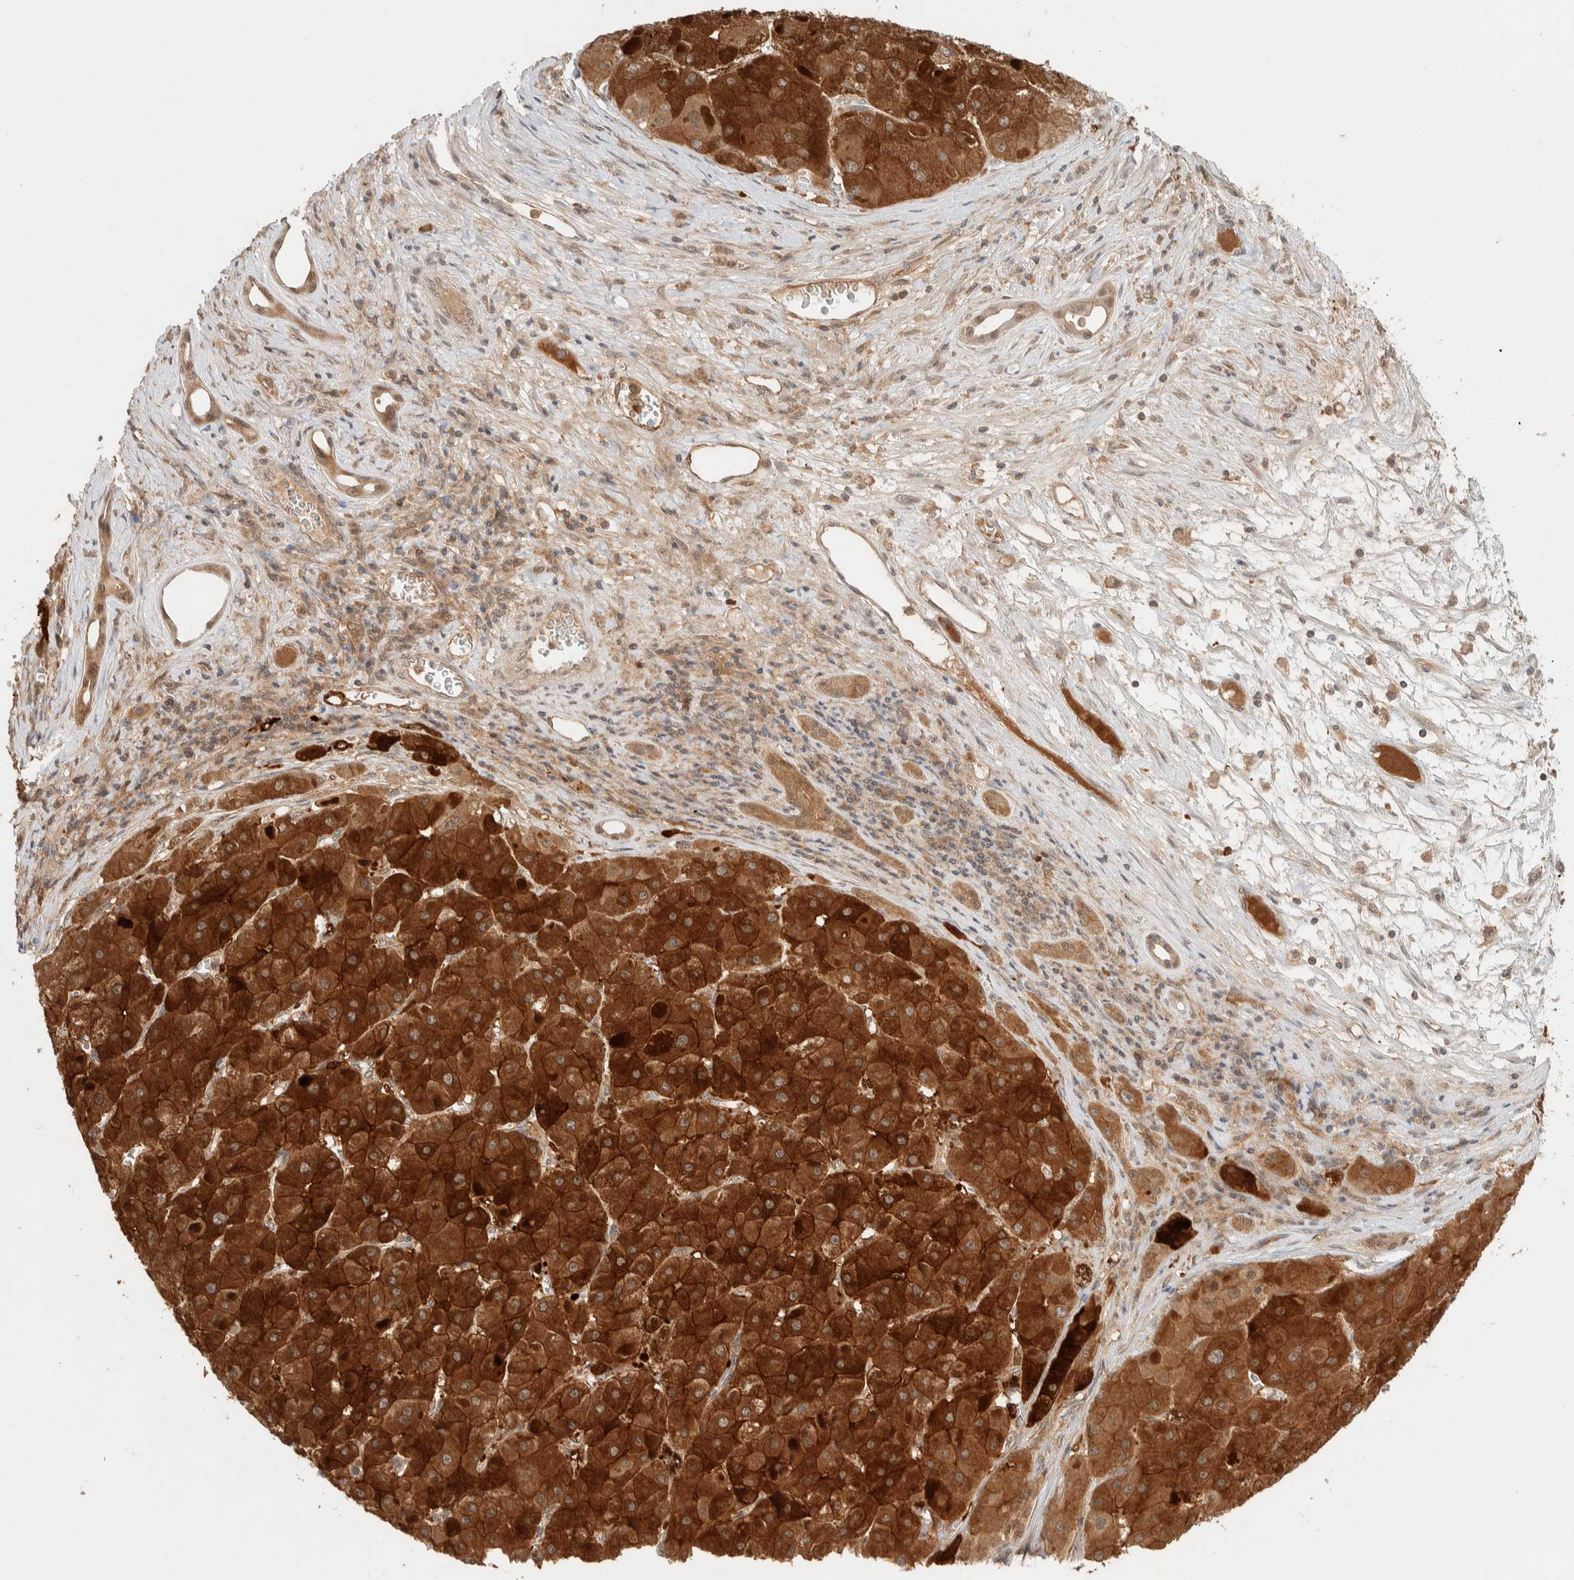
{"staining": {"intensity": "strong", "quantity": ">75%", "location": "cytoplasmic/membranous"}, "tissue": "liver cancer", "cell_type": "Tumor cells", "image_type": "cancer", "snomed": [{"axis": "morphology", "description": "Carcinoma, Hepatocellular, NOS"}, {"axis": "topography", "description": "Liver"}], "caption": "Immunohistochemical staining of human liver cancer exhibits high levels of strong cytoplasmic/membranous expression in about >75% of tumor cells.", "gene": "ZNF567", "patient": {"sex": "female", "age": 73}}